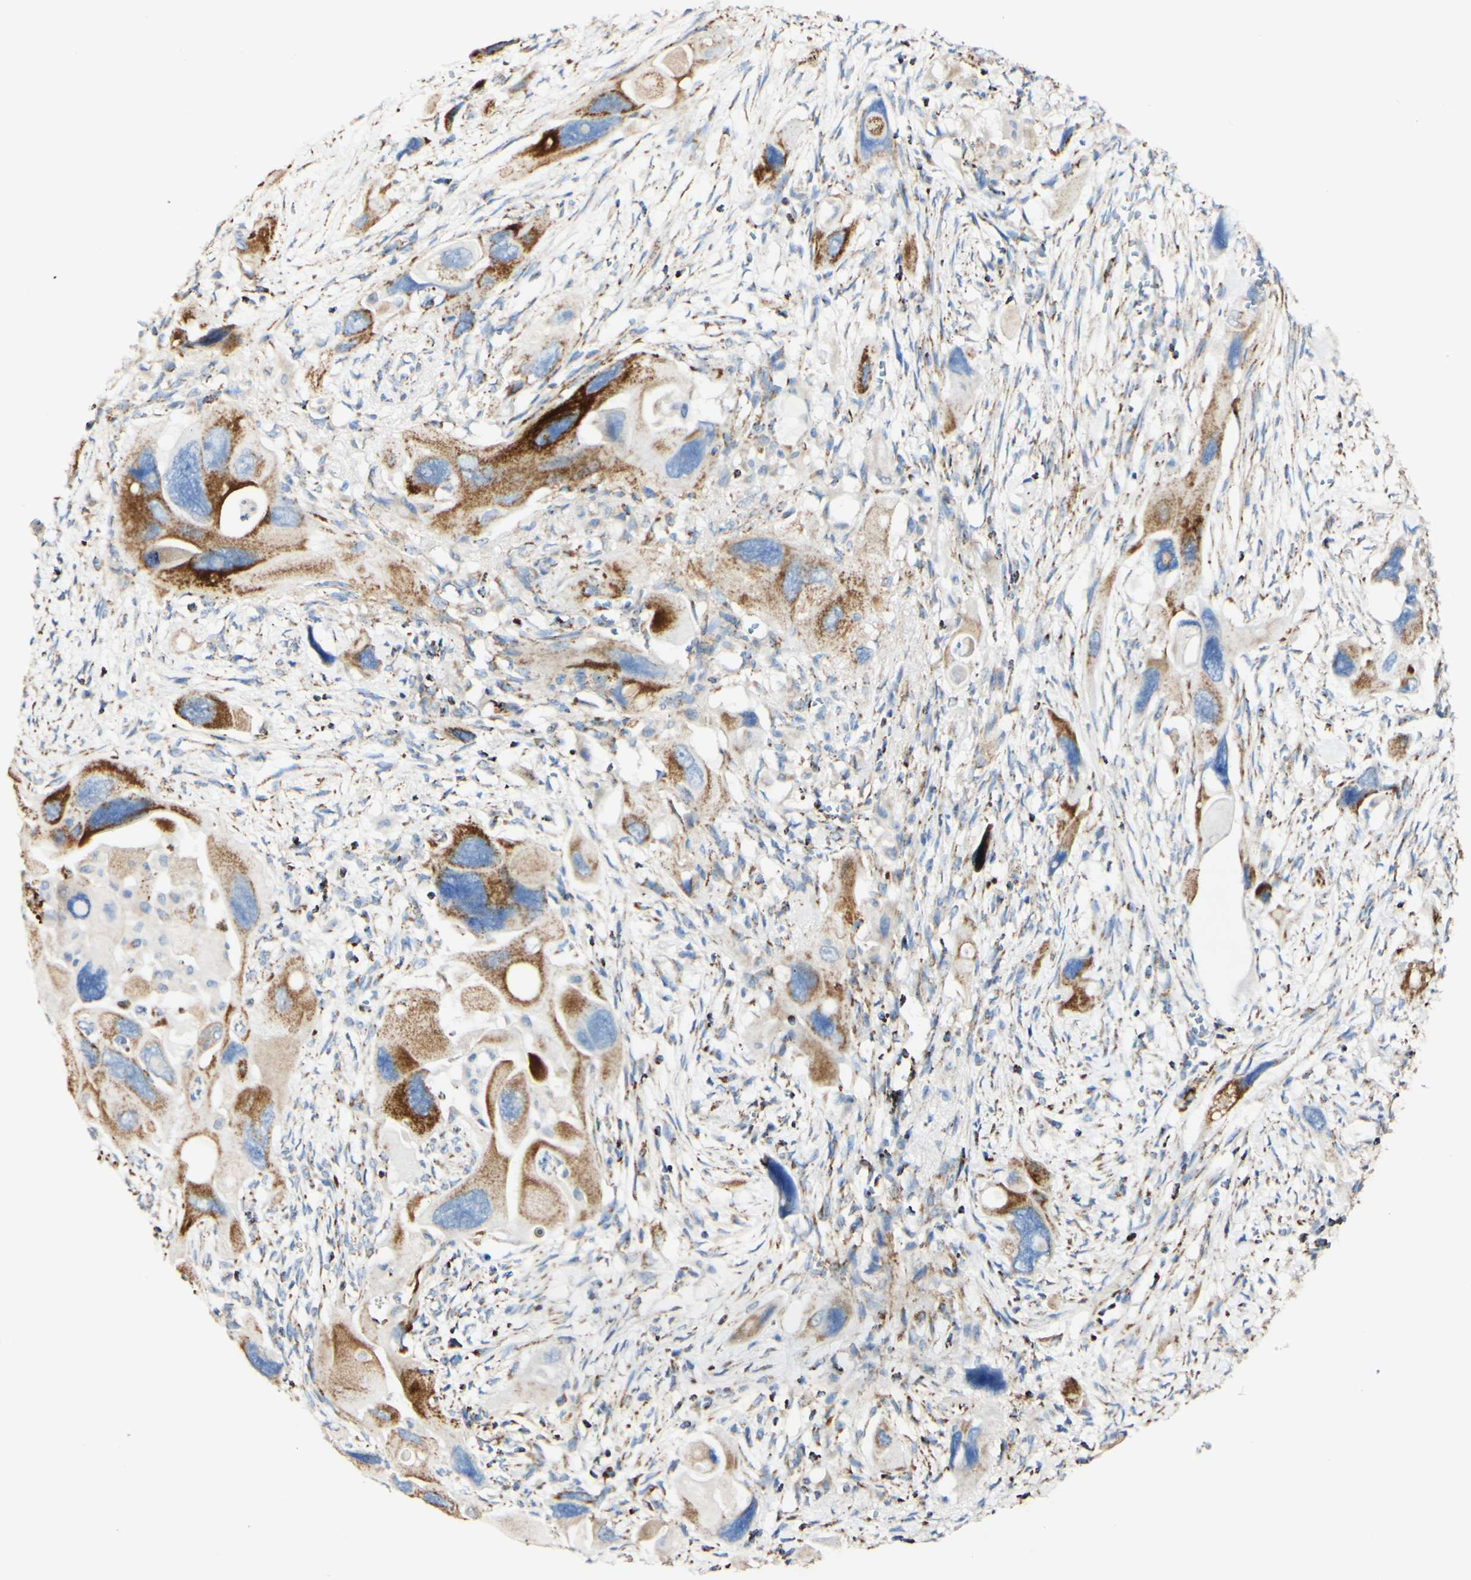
{"staining": {"intensity": "strong", "quantity": ">75%", "location": "cytoplasmic/membranous"}, "tissue": "pancreatic cancer", "cell_type": "Tumor cells", "image_type": "cancer", "snomed": [{"axis": "morphology", "description": "Adenocarcinoma, NOS"}, {"axis": "topography", "description": "Pancreas"}], "caption": "High-power microscopy captured an immunohistochemistry photomicrograph of pancreatic cancer, revealing strong cytoplasmic/membranous expression in about >75% of tumor cells. (IHC, brightfield microscopy, high magnification).", "gene": "OXCT1", "patient": {"sex": "male", "age": 73}}